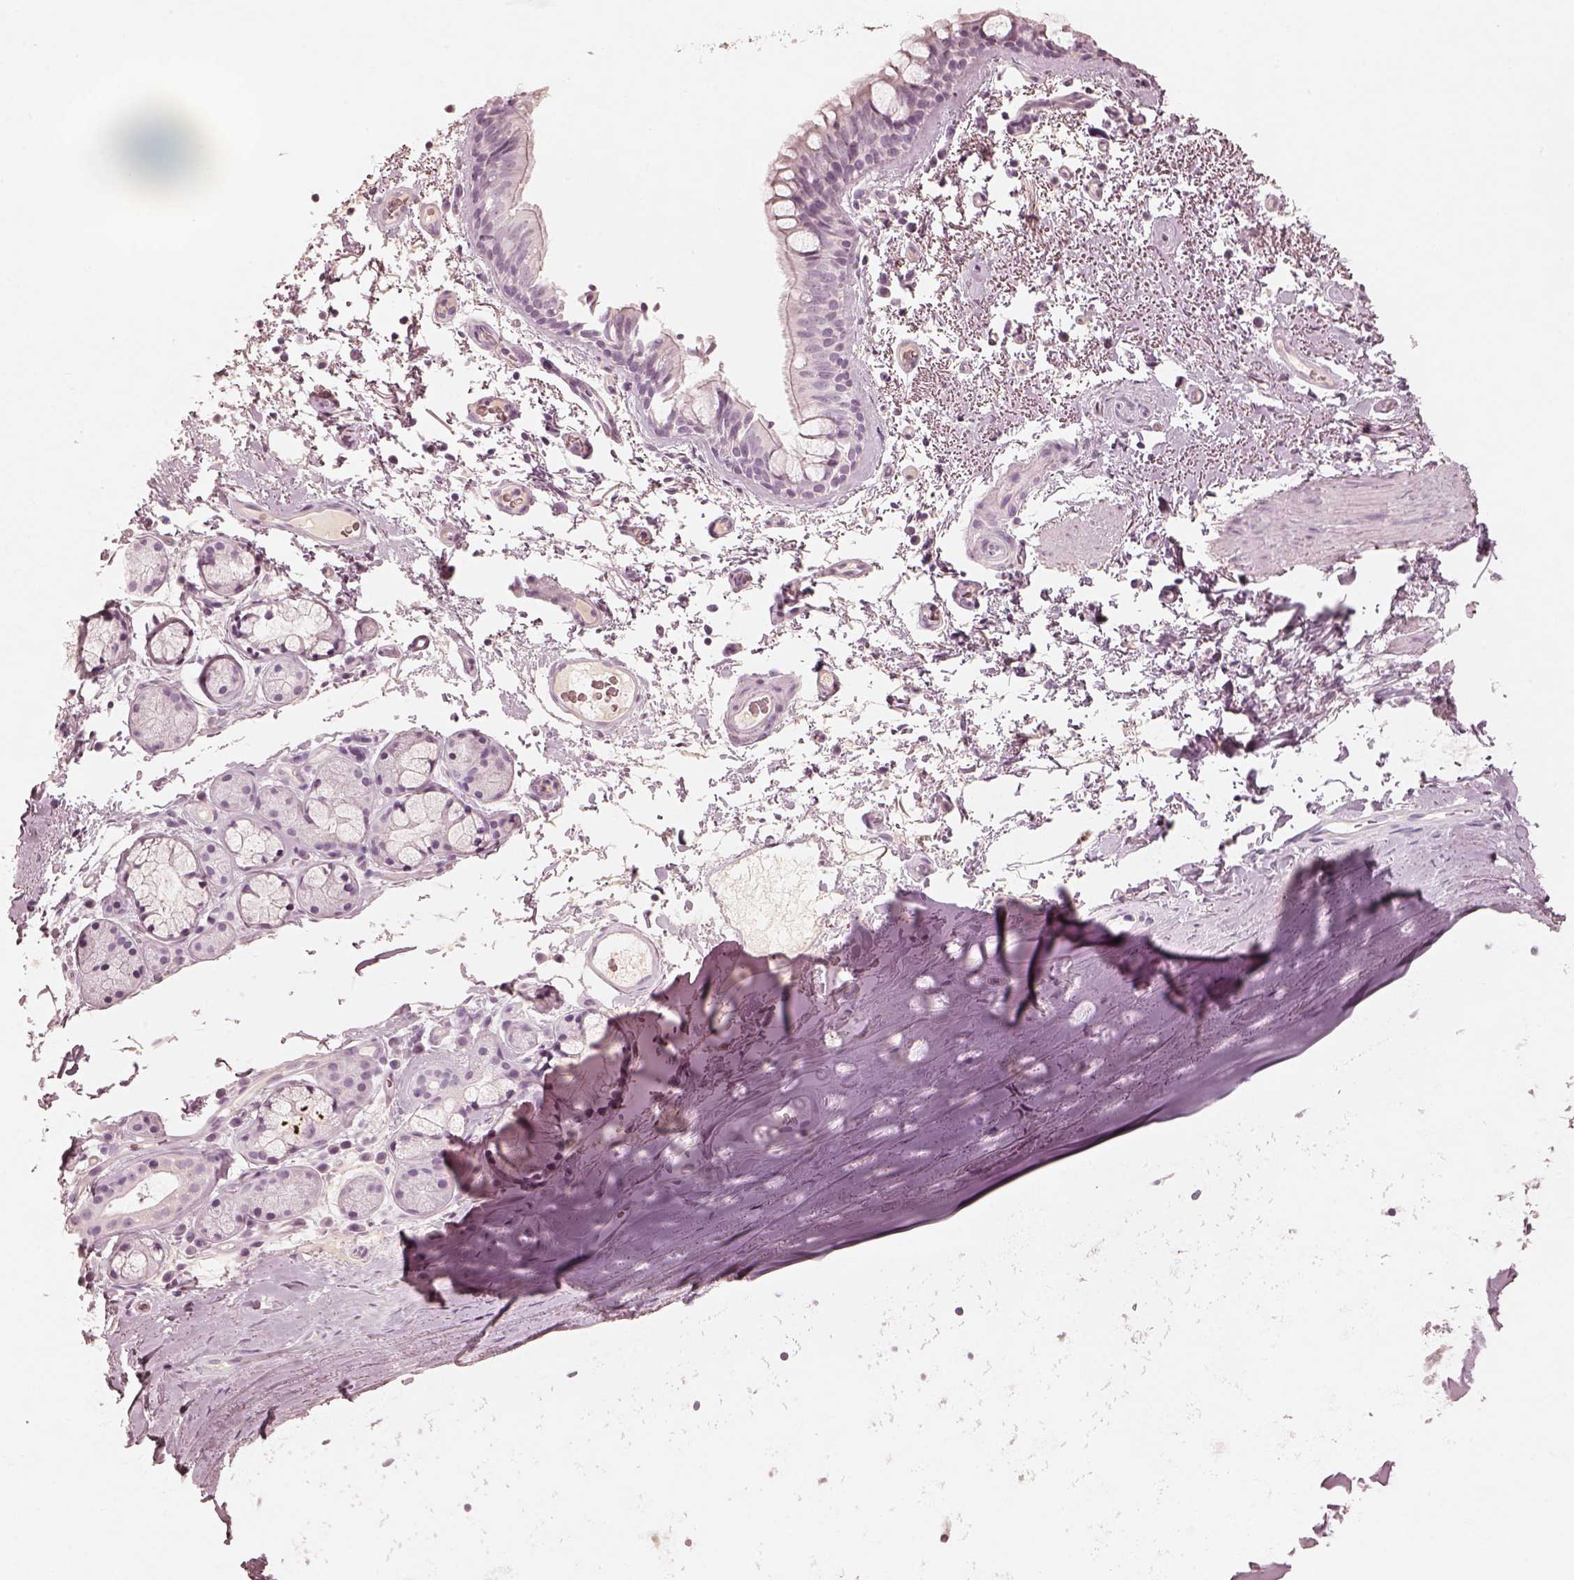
{"staining": {"intensity": "negative", "quantity": "none", "location": "none"}, "tissue": "bronchus", "cell_type": "Respiratory epithelial cells", "image_type": "normal", "snomed": [{"axis": "morphology", "description": "Normal tissue, NOS"}, {"axis": "topography", "description": "Bronchus"}], "caption": "The image exhibits no significant staining in respiratory epithelial cells of bronchus. (DAB (3,3'-diaminobenzidine) immunohistochemistry, high magnification).", "gene": "KRT82", "patient": {"sex": "female", "age": 64}}